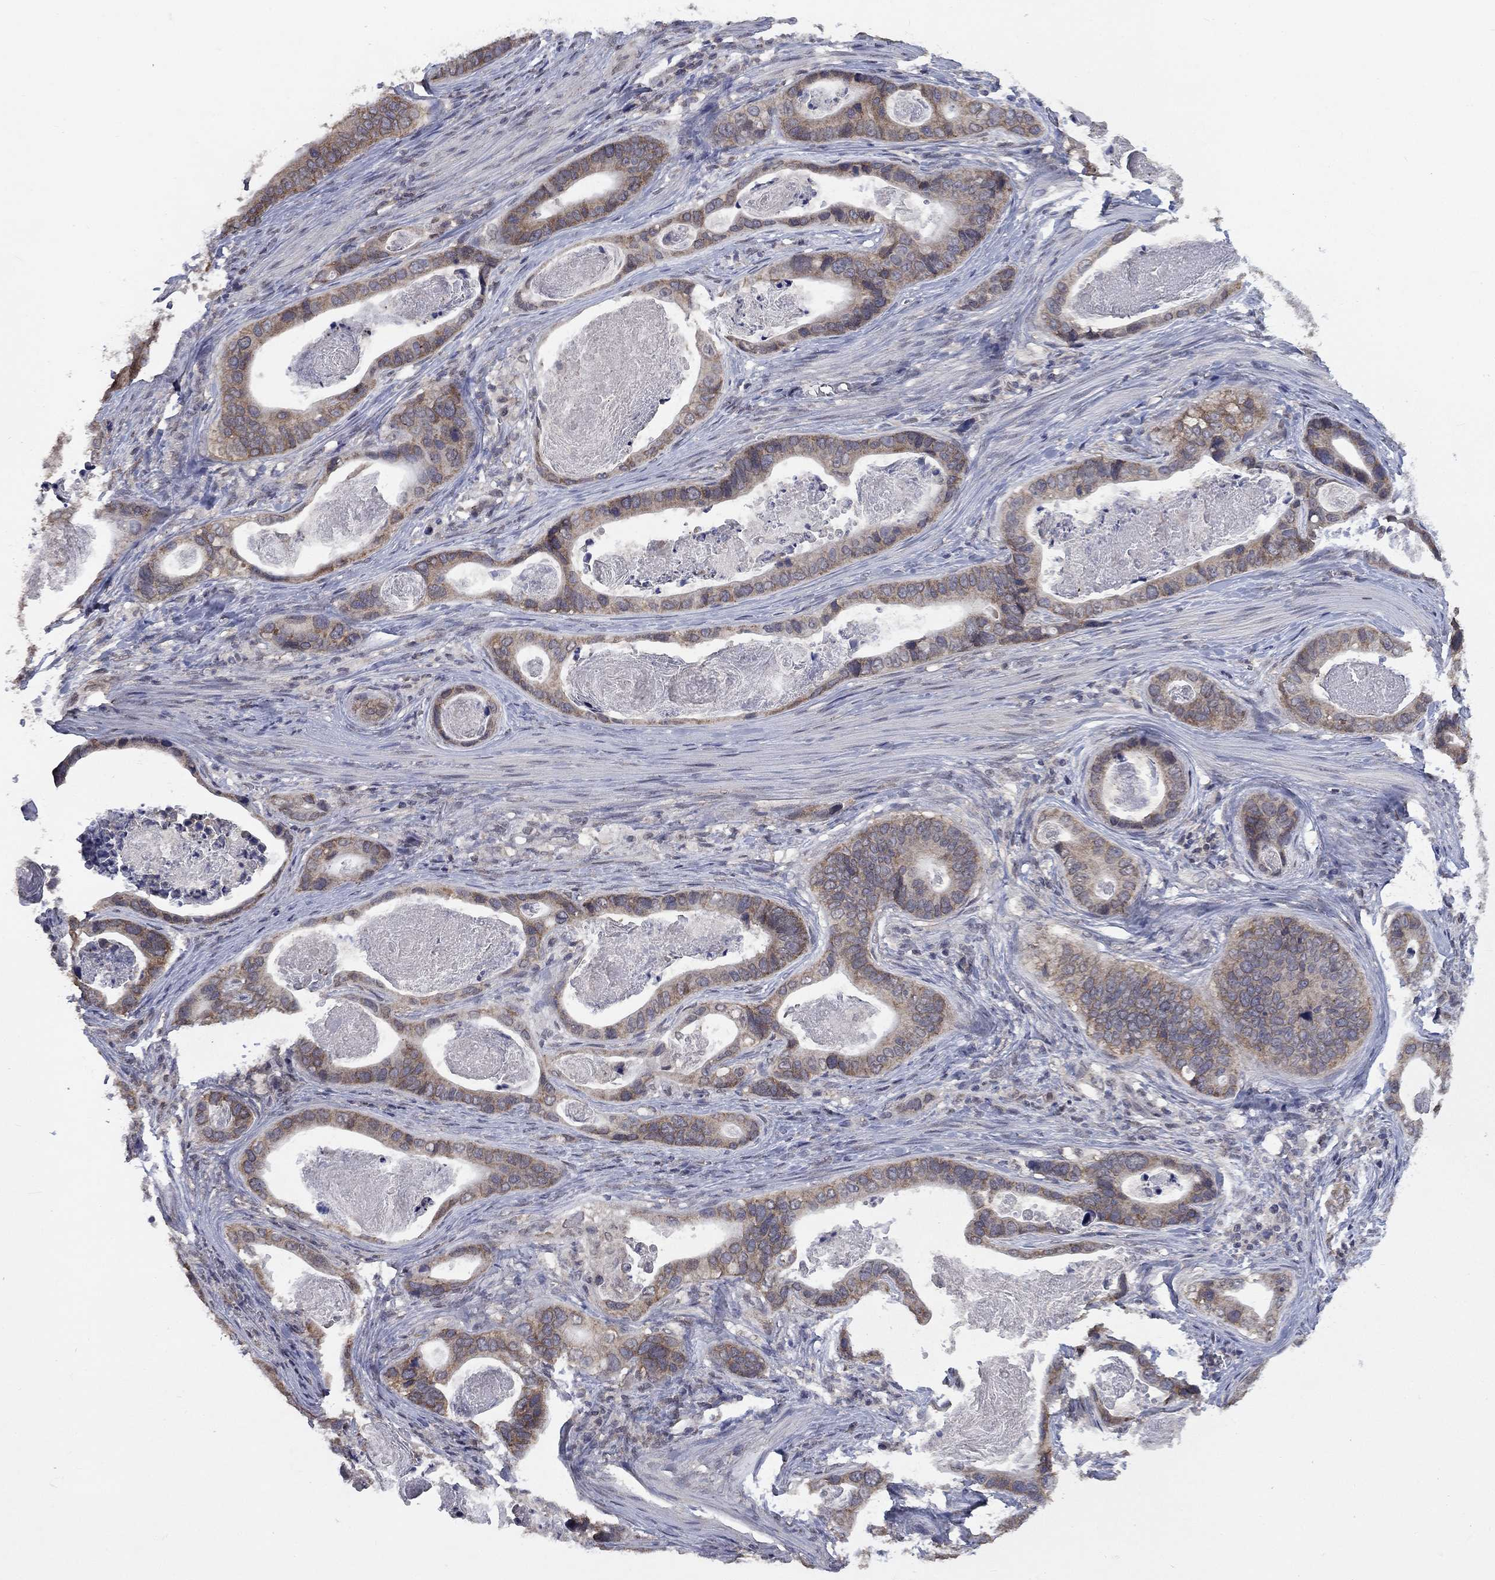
{"staining": {"intensity": "moderate", "quantity": ">75%", "location": "cytoplasmic/membranous"}, "tissue": "stomach cancer", "cell_type": "Tumor cells", "image_type": "cancer", "snomed": [{"axis": "morphology", "description": "Adenocarcinoma, NOS"}, {"axis": "topography", "description": "Stomach"}], "caption": "A histopathology image of human adenocarcinoma (stomach) stained for a protein reveals moderate cytoplasmic/membranous brown staining in tumor cells.", "gene": "SPATA33", "patient": {"sex": "male", "age": 84}}